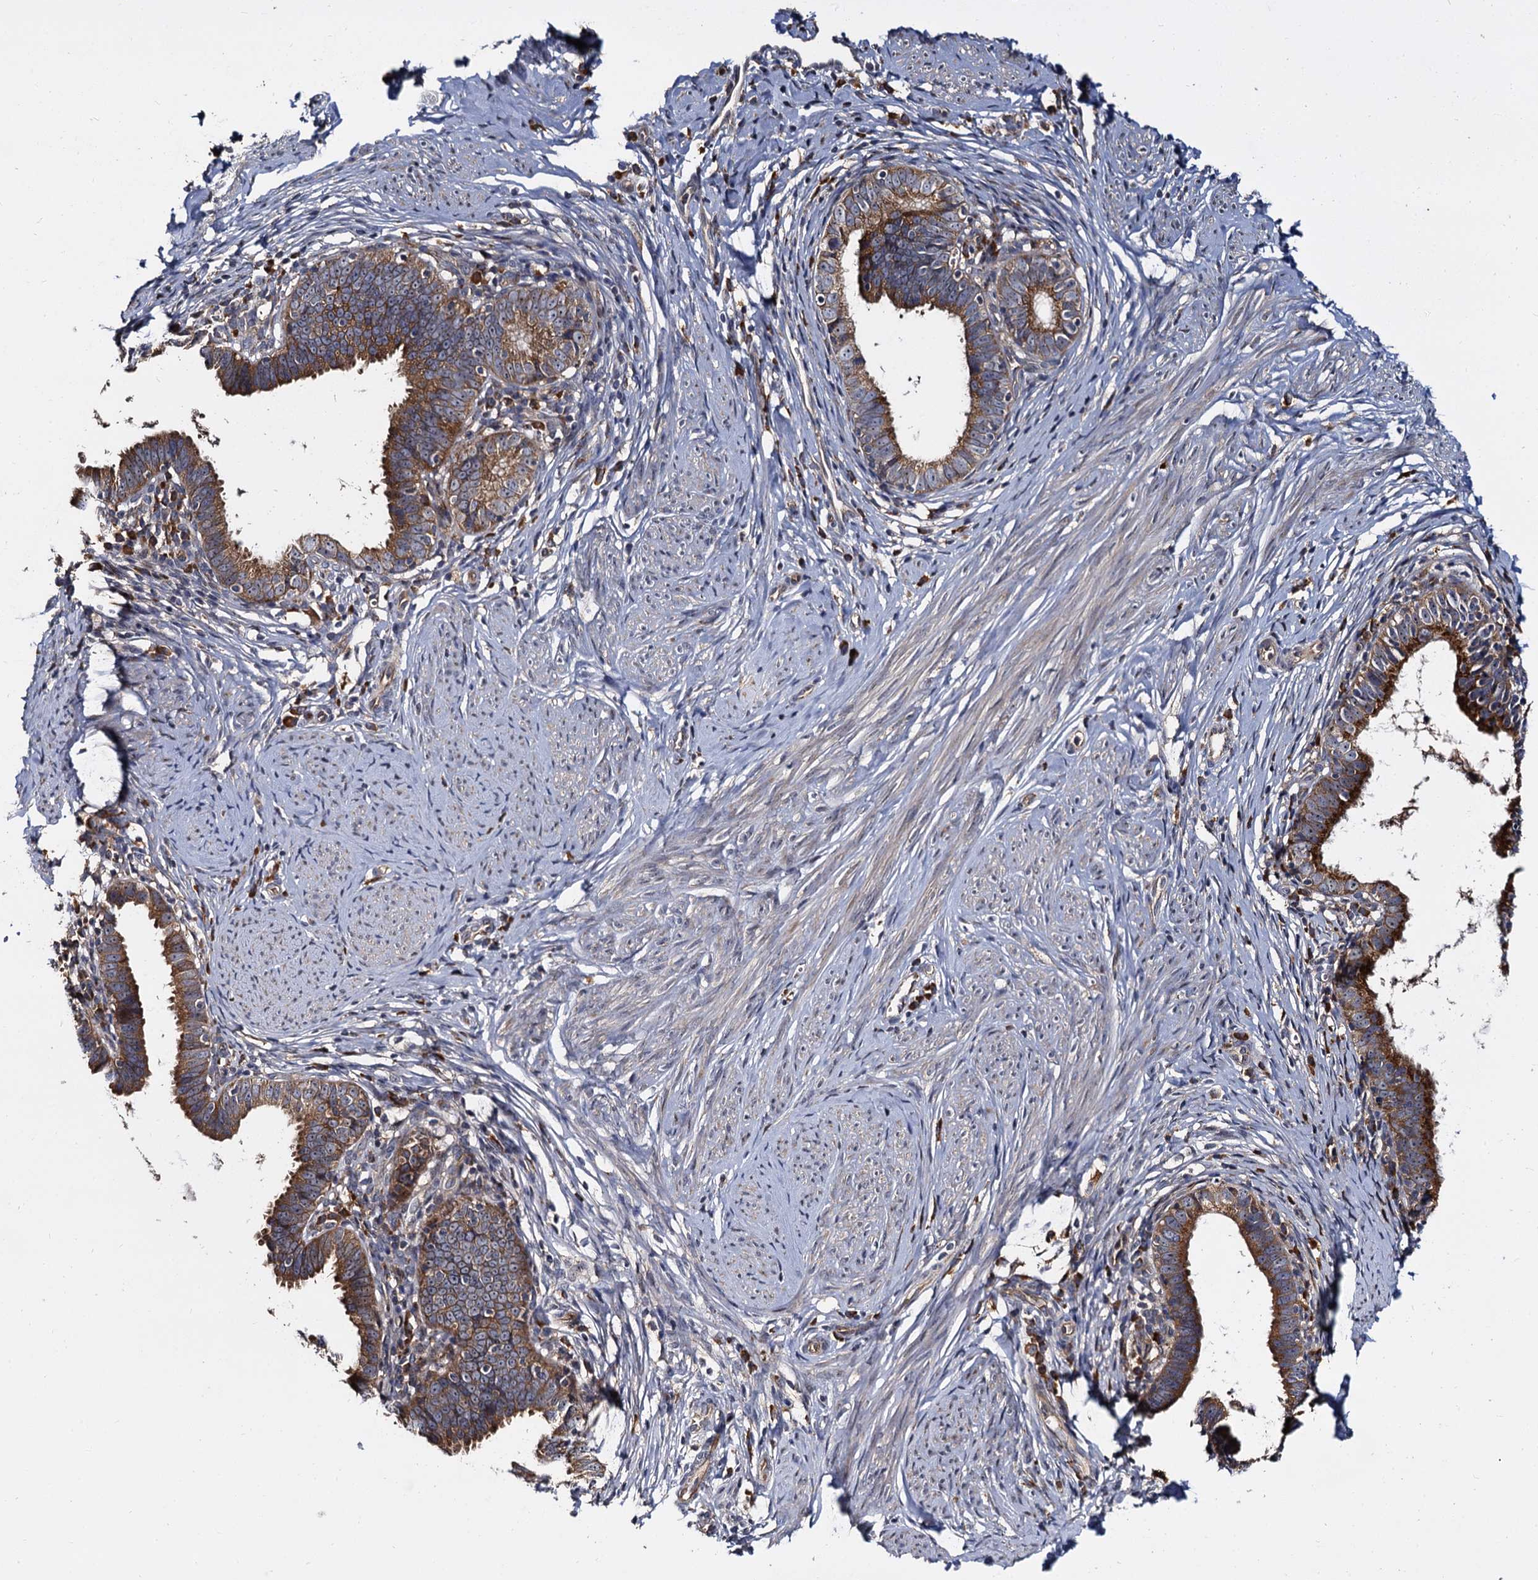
{"staining": {"intensity": "strong", "quantity": ">75%", "location": "cytoplasmic/membranous"}, "tissue": "cervical cancer", "cell_type": "Tumor cells", "image_type": "cancer", "snomed": [{"axis": "morphology", "description": "Adenocarcinoma, NOS"}, {"axis": "topography", "description": "Cervix"}], "caption": "Cervical cancer was stained to show a protein in brown. There is high levels of strong cytoplasmic/membranous staining in approximately >75% of tumor cells.", "gene": "WWC3", "patient": {"sex": "female", "age": 36}}